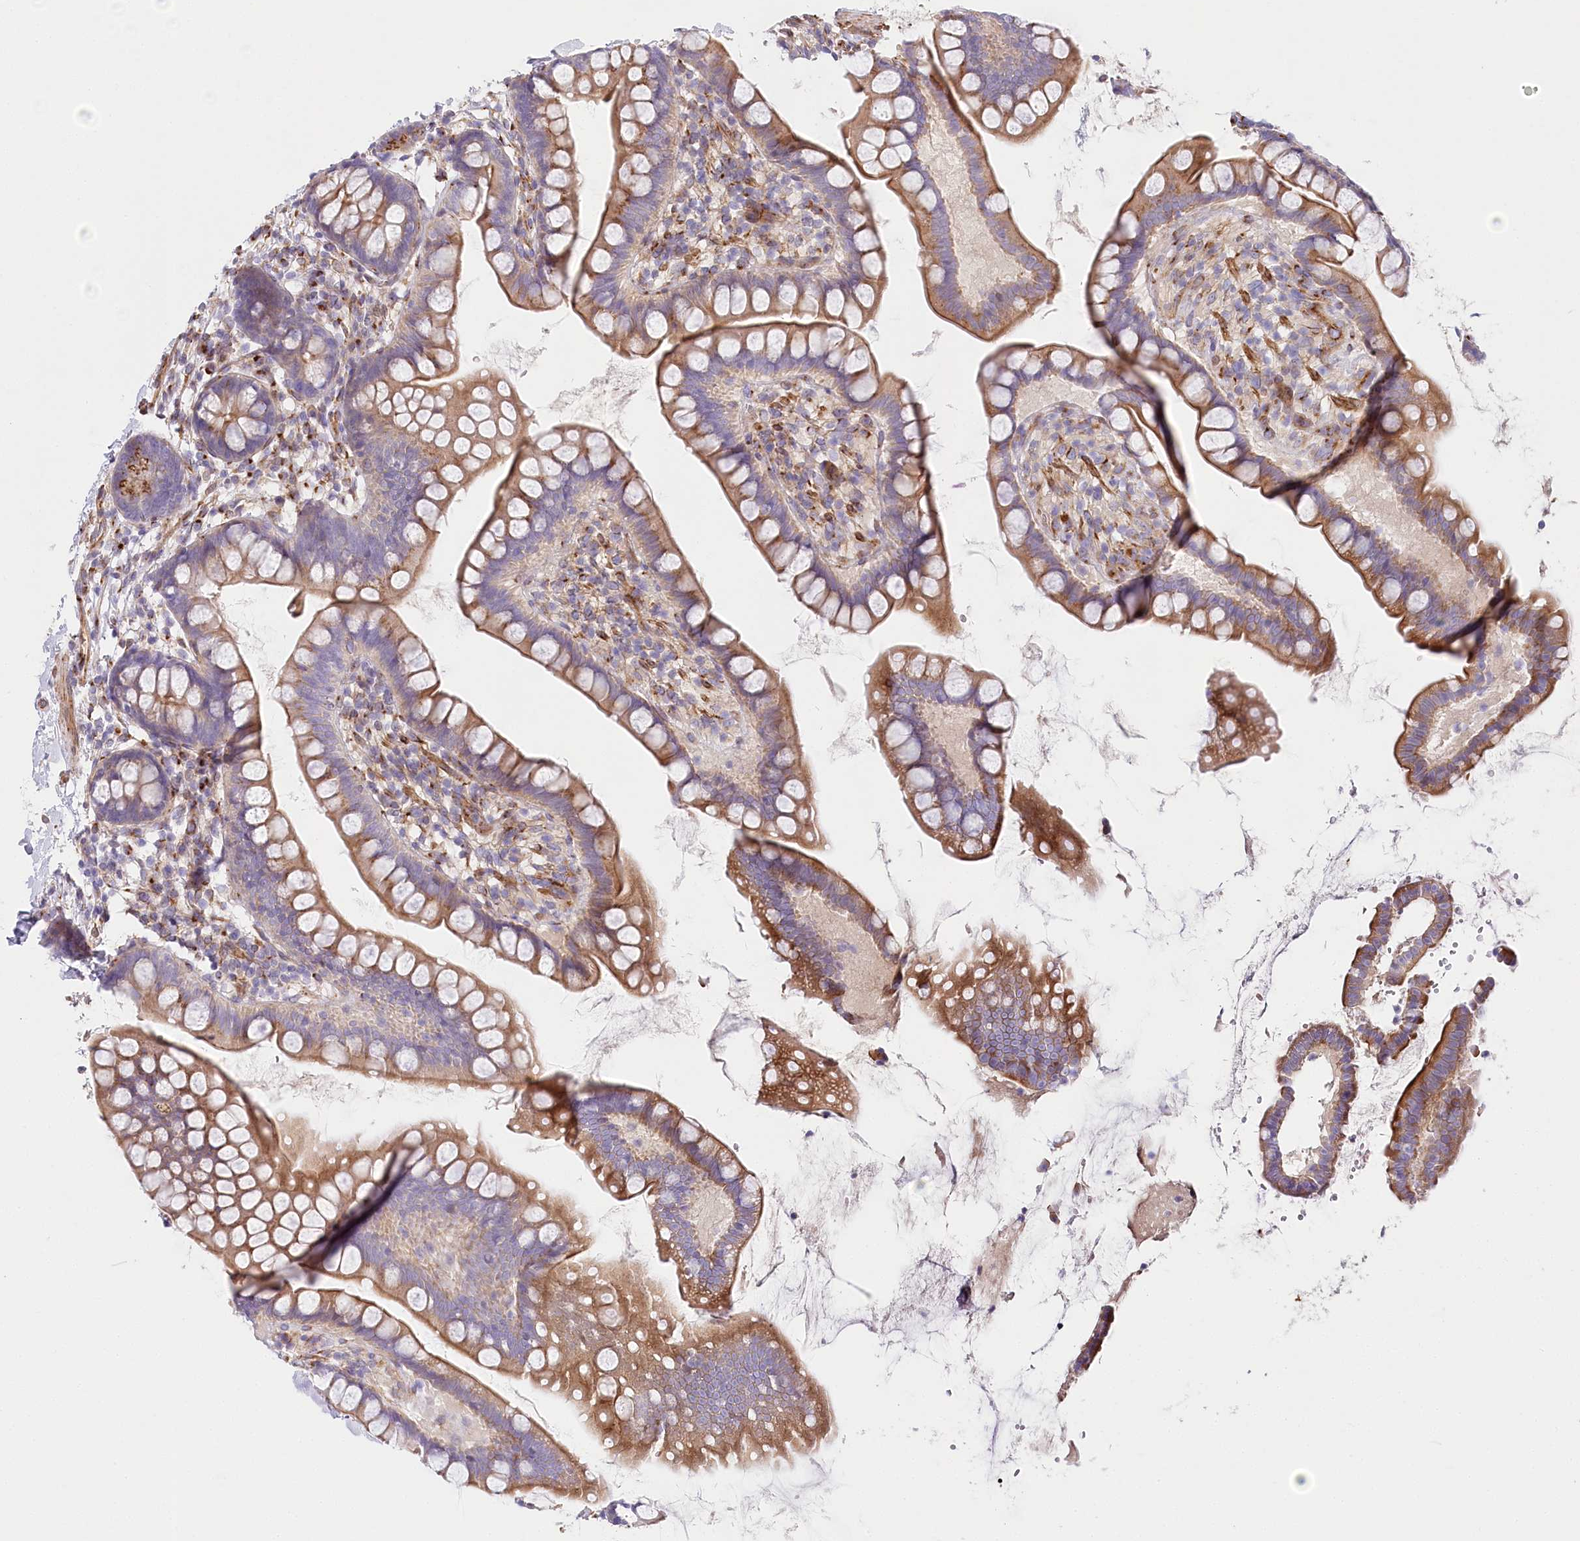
{"staining": {"intensity": "moderate", "quantity": ">75%", "location": "cytoplasmic/membranous"}, "tissue": "small intestine", "cell_type": "Glandular cells", "image_type": "normal", "snomed": [{"axis": "morphology", "description": "Normal tissue, NOS"}, {"axis": "topography", "description": "Small intestine"}], "caption": "Glandular cells demonstrate moderate cytoplasmic/membranous expression in about >75% of cells in benign small intestine. Using DAB (3,3'-diaminobenzidine) (brown) and hematoxylin (blue) stains, captured at high magnification using brightfield microscopy.", "gene": "ABRAXAS2", "patient": {"sex": "female", "age": 84}}